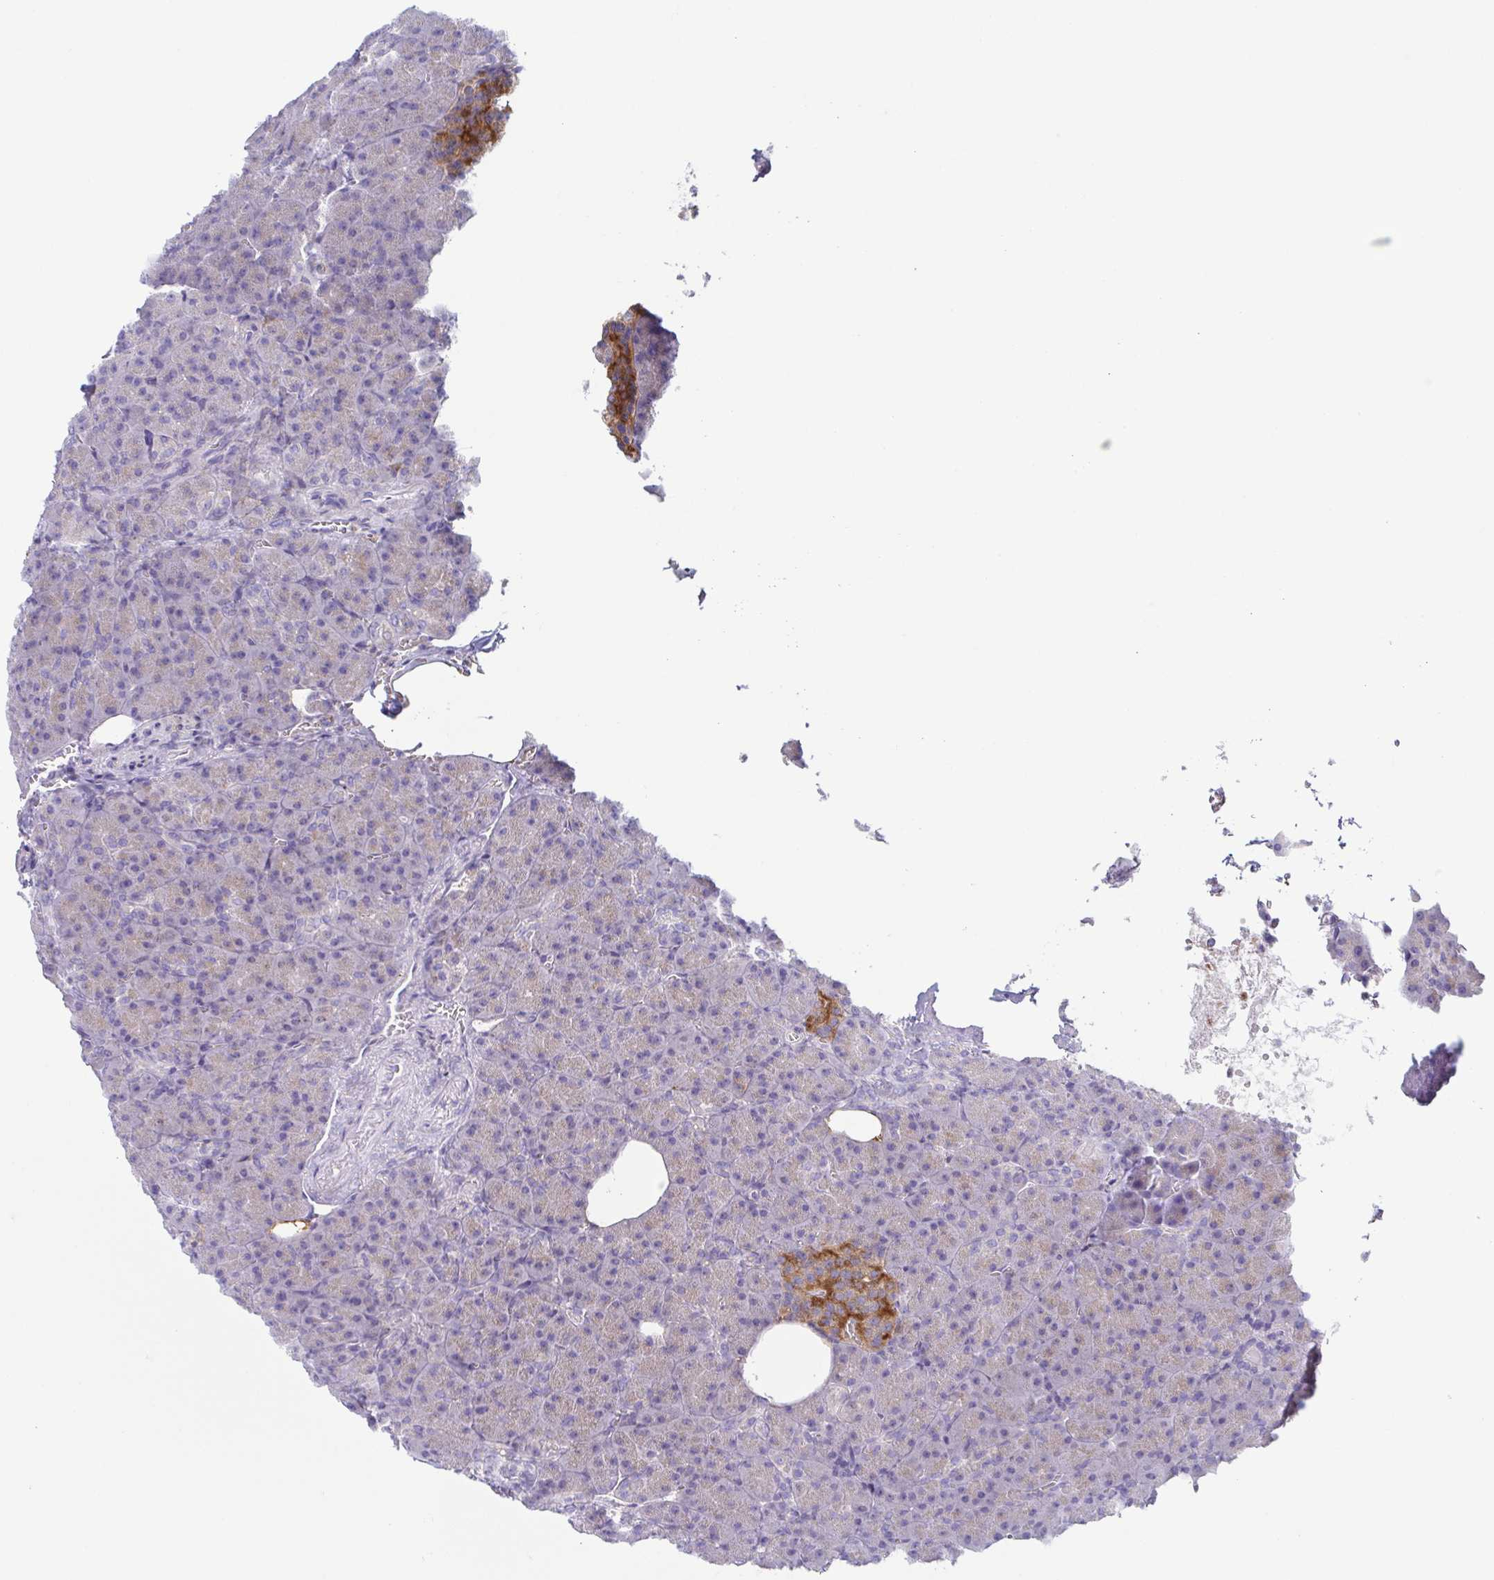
{"staining": {"intensity": "weak", "quantity": "<25%", "location": "cytoplasmic/membranous"}, "tissue": "pancreas", "cell_type": "Exocrine glandular cells", "image_type": "normal", "snomed": [{"axis": "morphology", "description": "Normal tissue, NOS"}, {"axis": "topography", "description": "Pancreas"}], "caption": "This is an immunohistochemistry image of unremarkable human pancreas. There is no expression in exocrine glandular cells.", "gene": "ATP6V1G2", "patient": {"sex": "female", "age": 74}}